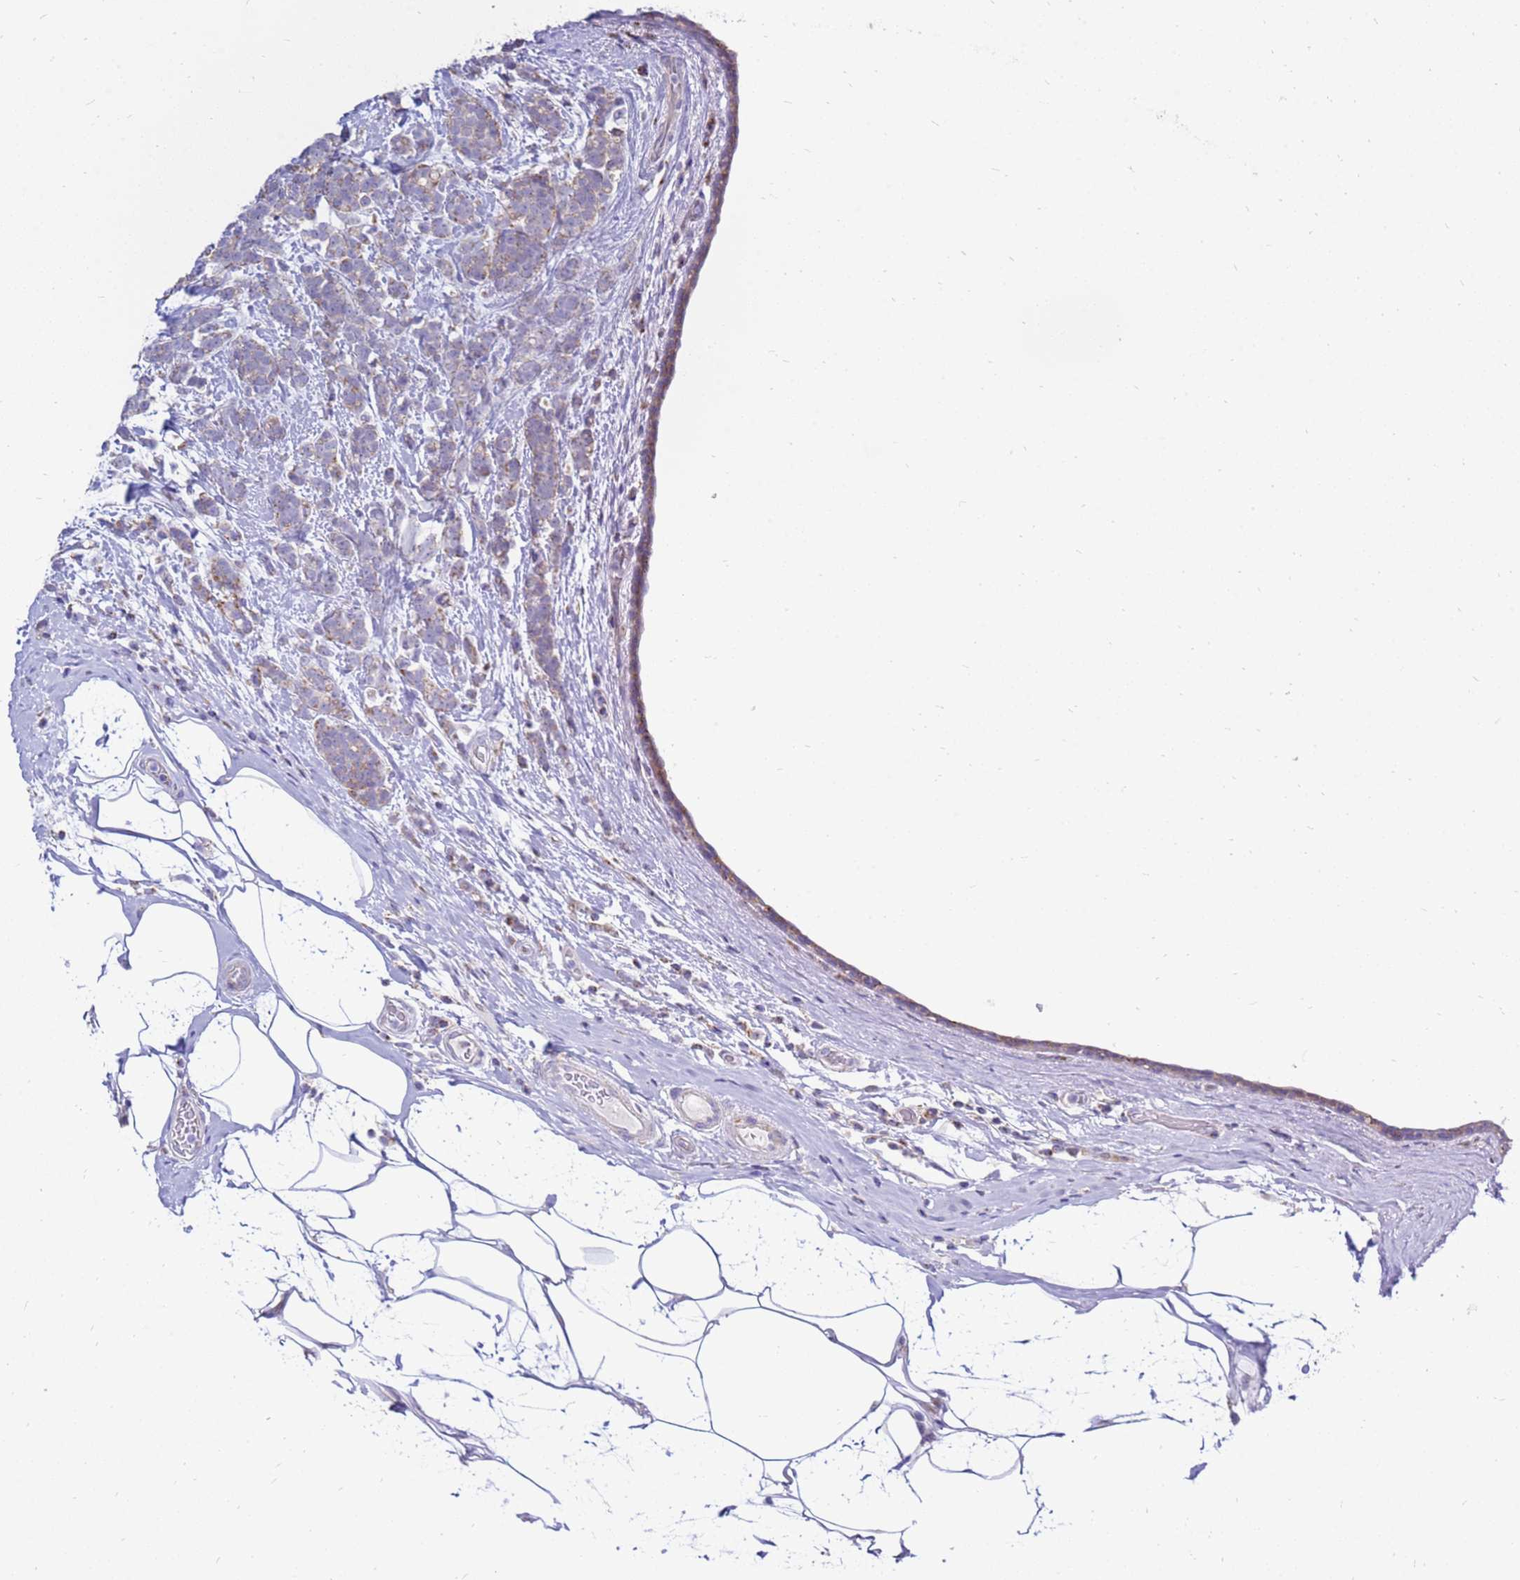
{"staining": {"intensity": "weak", "quantity": "<25%", "location": "cytoplasmic/membranous"}, "tissue": "breast cancer", "cell_type": "Tumor cells", "image_type": "cancer", "snomed": [{"axis": "morphology", "description": "Lobular carcinoma"}, {"axis": "topography", "description": "Breast"}], "caption": "This is an immunohistochemistry micrograph of human lobular carcinoma (breast). There is no expression in tumor cells.", "gene": "IGF1R", "patient": {"sex": "female", "age": 58}}